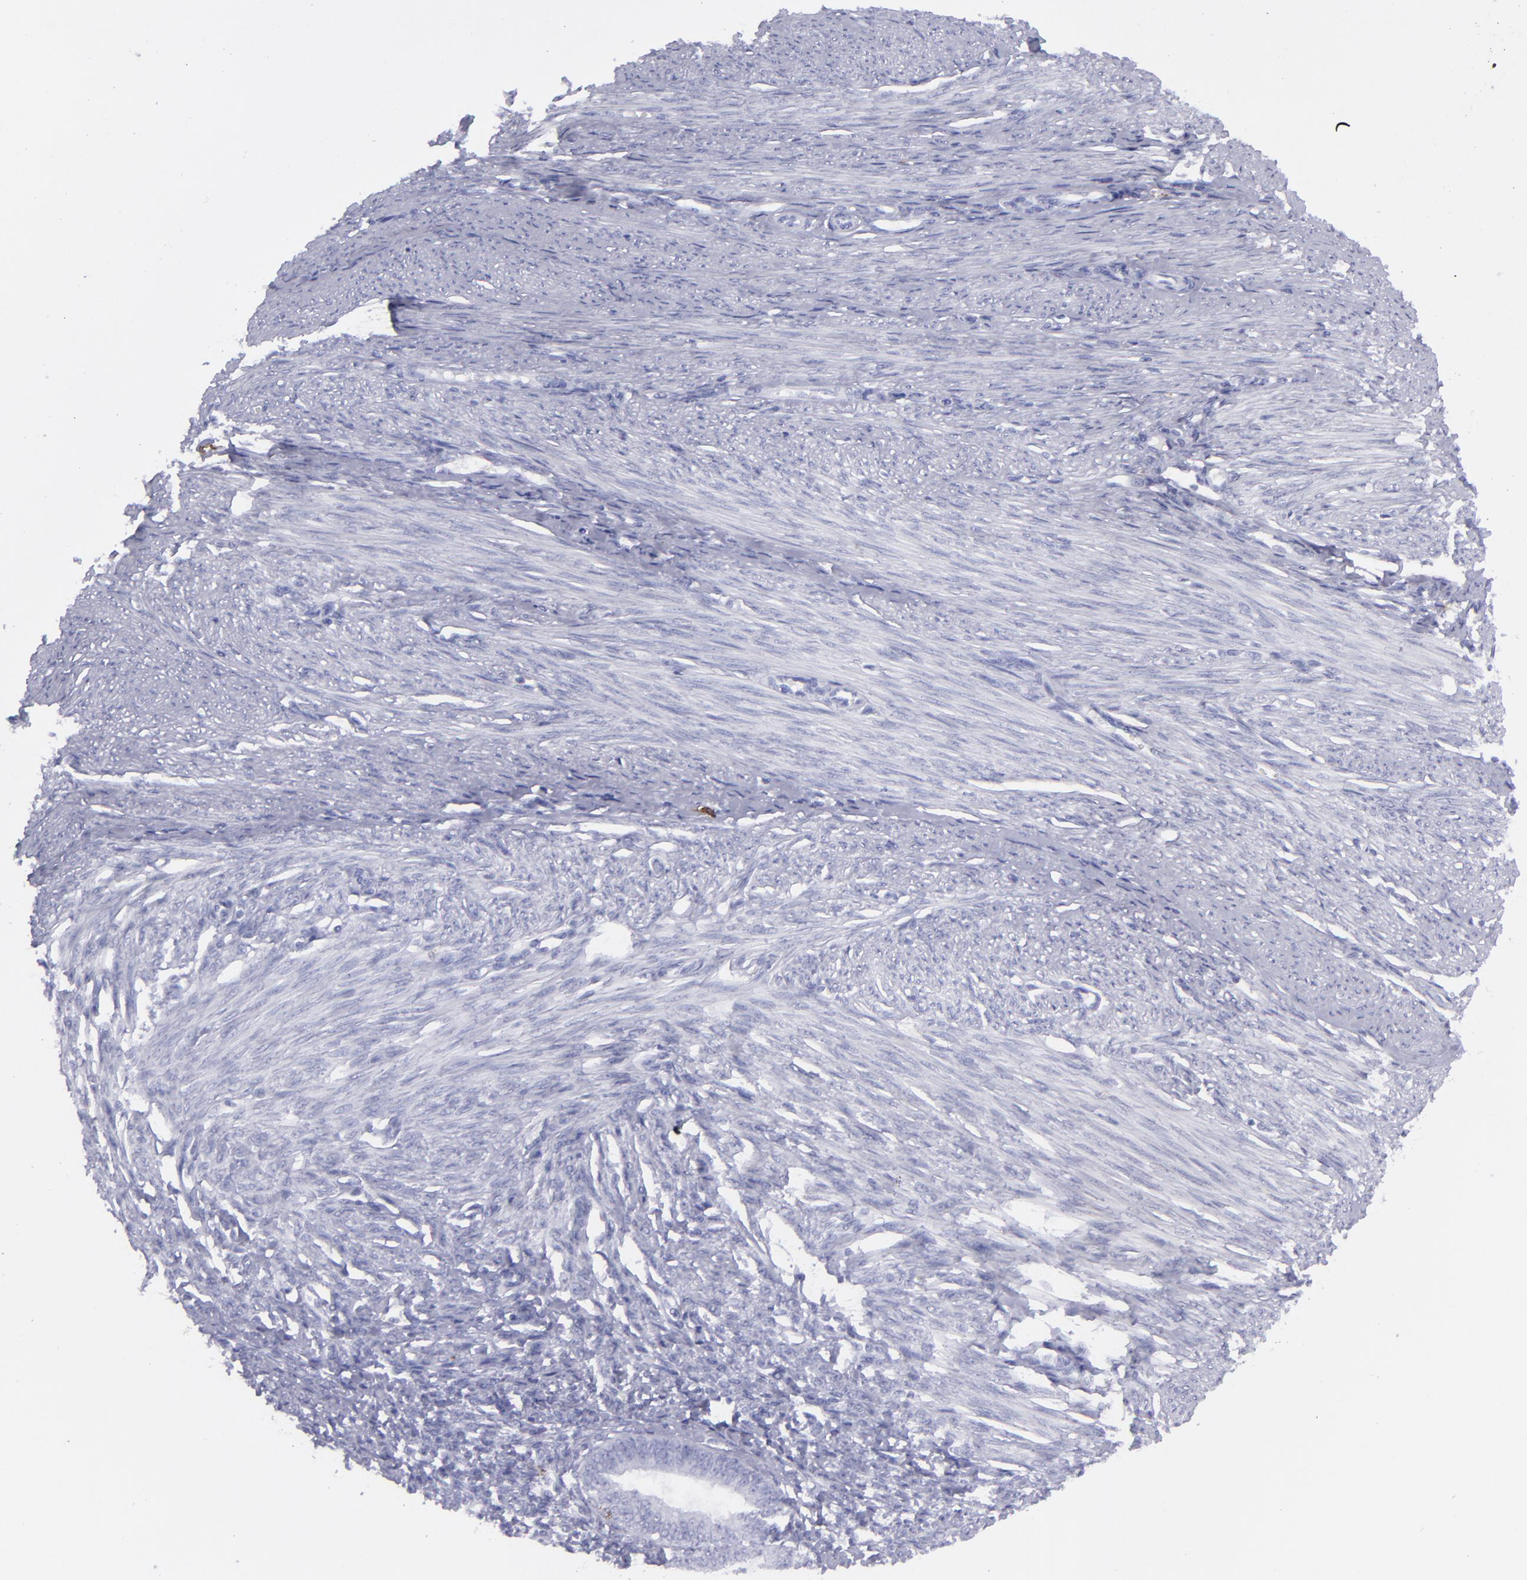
{"staining": {"intensity": "negative", "quantity": "none", "location": "none"}, "tissue": "endometrial cancer", "cell_type": "Tumor cells", "image_type": "cancer", "snomed": [{"axis": "morphology", "description": "Adenocarcinoma, NOS"}, {"axis": "topography", "description": "Endometrium"}], "caption": "The photomicrograph reveals no staining of tumor cells in endometrial cancer (adenocarcinoma).", "gene": "SELPLG", "patient": {"sex": "female", "age": 63}}